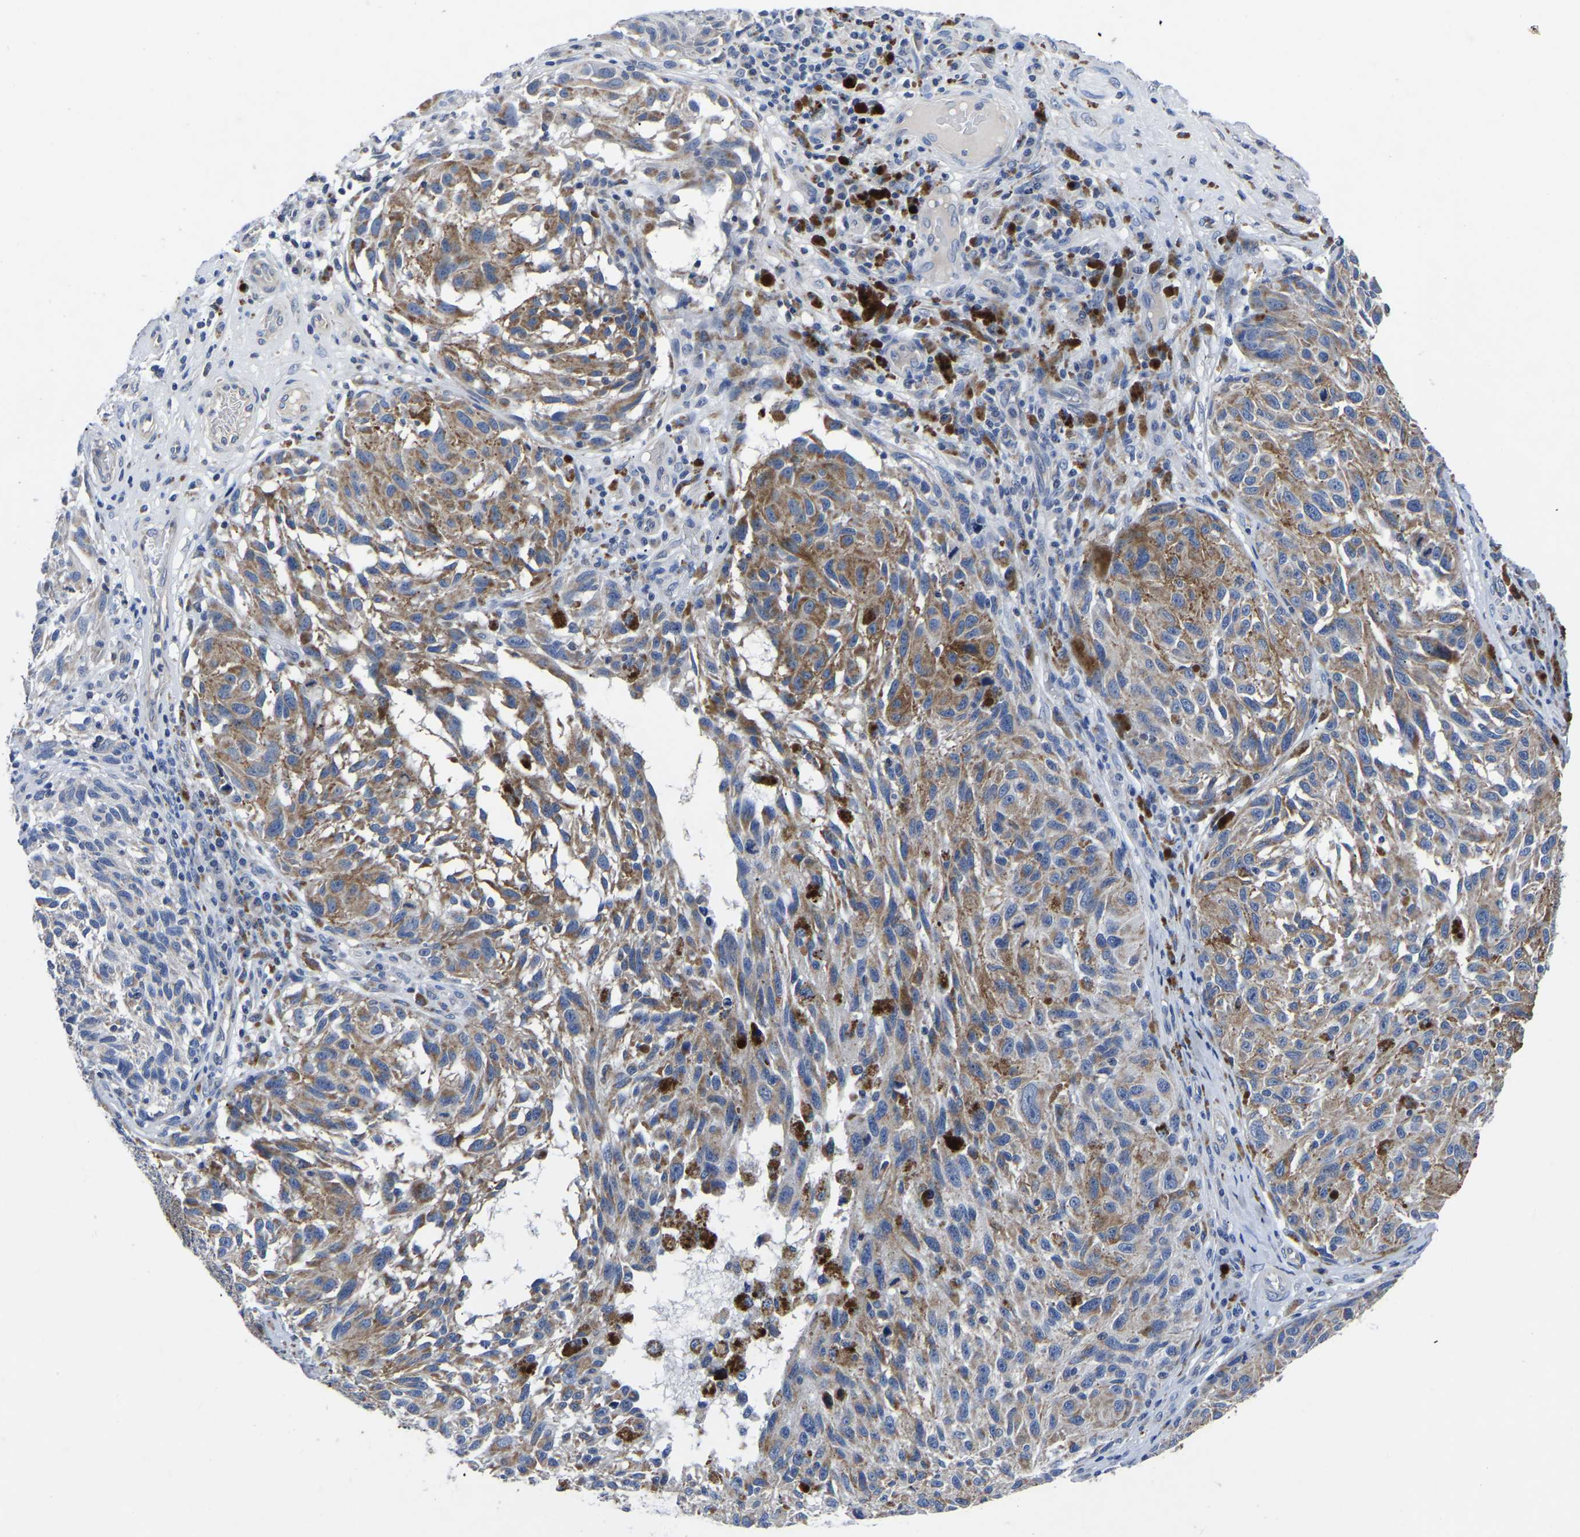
{"staining": {"intensity": "moderate", "quantity": ">75%", "location": "cytoplasmic/membranous"}, "tissue": "melanoma", "cell_type": "Tumor cells", "image_type": "cancer", "snomed": [{"axis": "morphology", "description": "Malignant melanoma, NOS"}, {"axis": "topography", "description": "Skin"}], "caption": "Brown immunohistochemical staining in malignant melanoma reveals moderate cytoplasmic/membranous expression in approximately >75% of tumor cells.", "gene": "FGD5", "patient": {"sex": "female", "age": 73}}